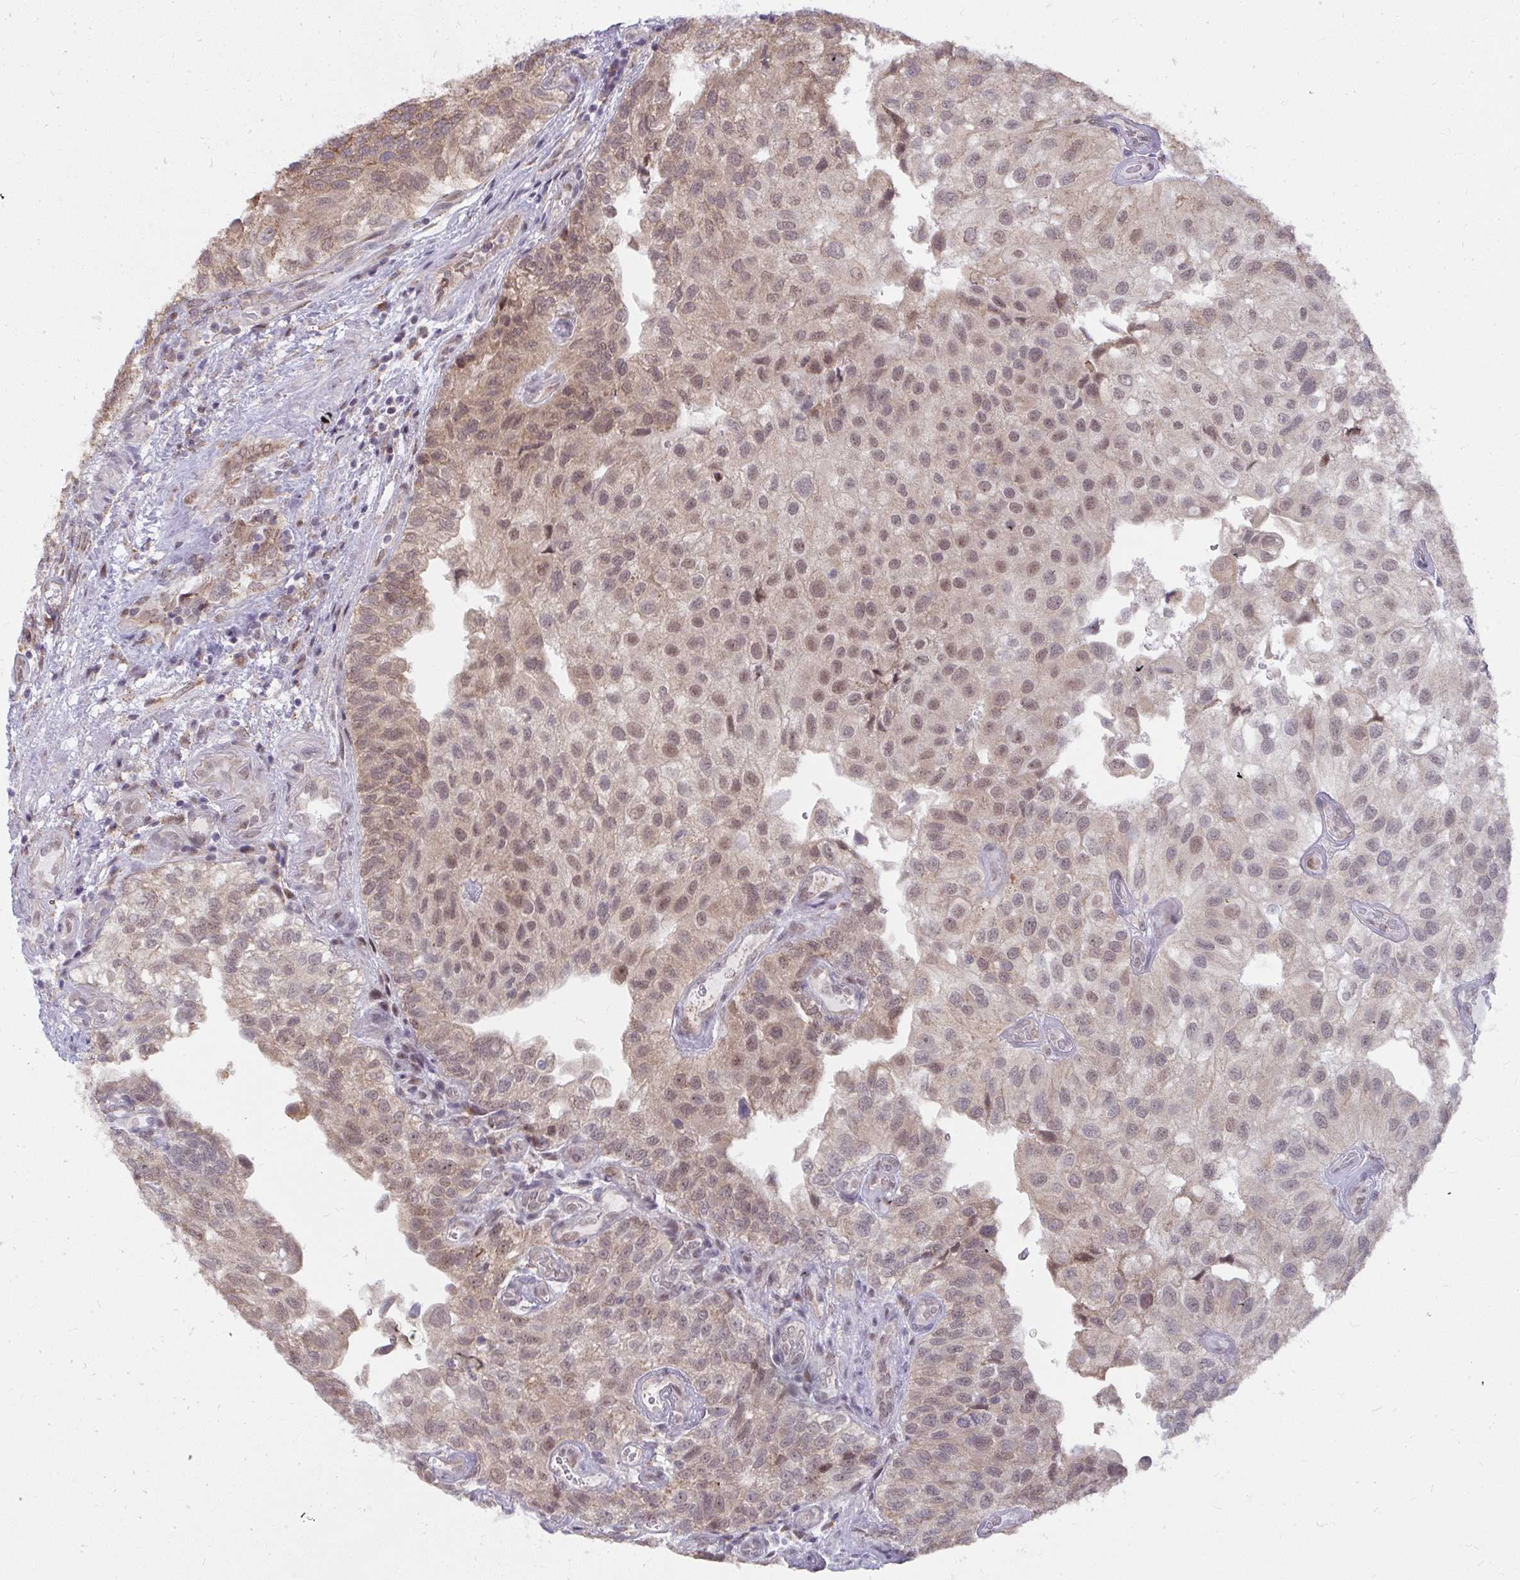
{"staining": {"intensity": "moderate", "quantity": "25%-75%", "location": "cytoplasmic/membranous,nuclear"}, "tissue": "urothelial cancer", "cell_type": "Tumor cells", "image_type": "cancer", "snomed": [{"axis": "morphology", "description": "Urothelial carcinoma, NOS"}, {"axis": "topography", "description": "Urinary bladder"}], "caption": "A medium amount of moderate cytoplasmic/membranous and nuclear positivity is seen in about 25%-75% of tumor cells in urothelial cancer tissue.", "gene": "NMNAT1", "patient": {"sex": "male", "age": 87}}